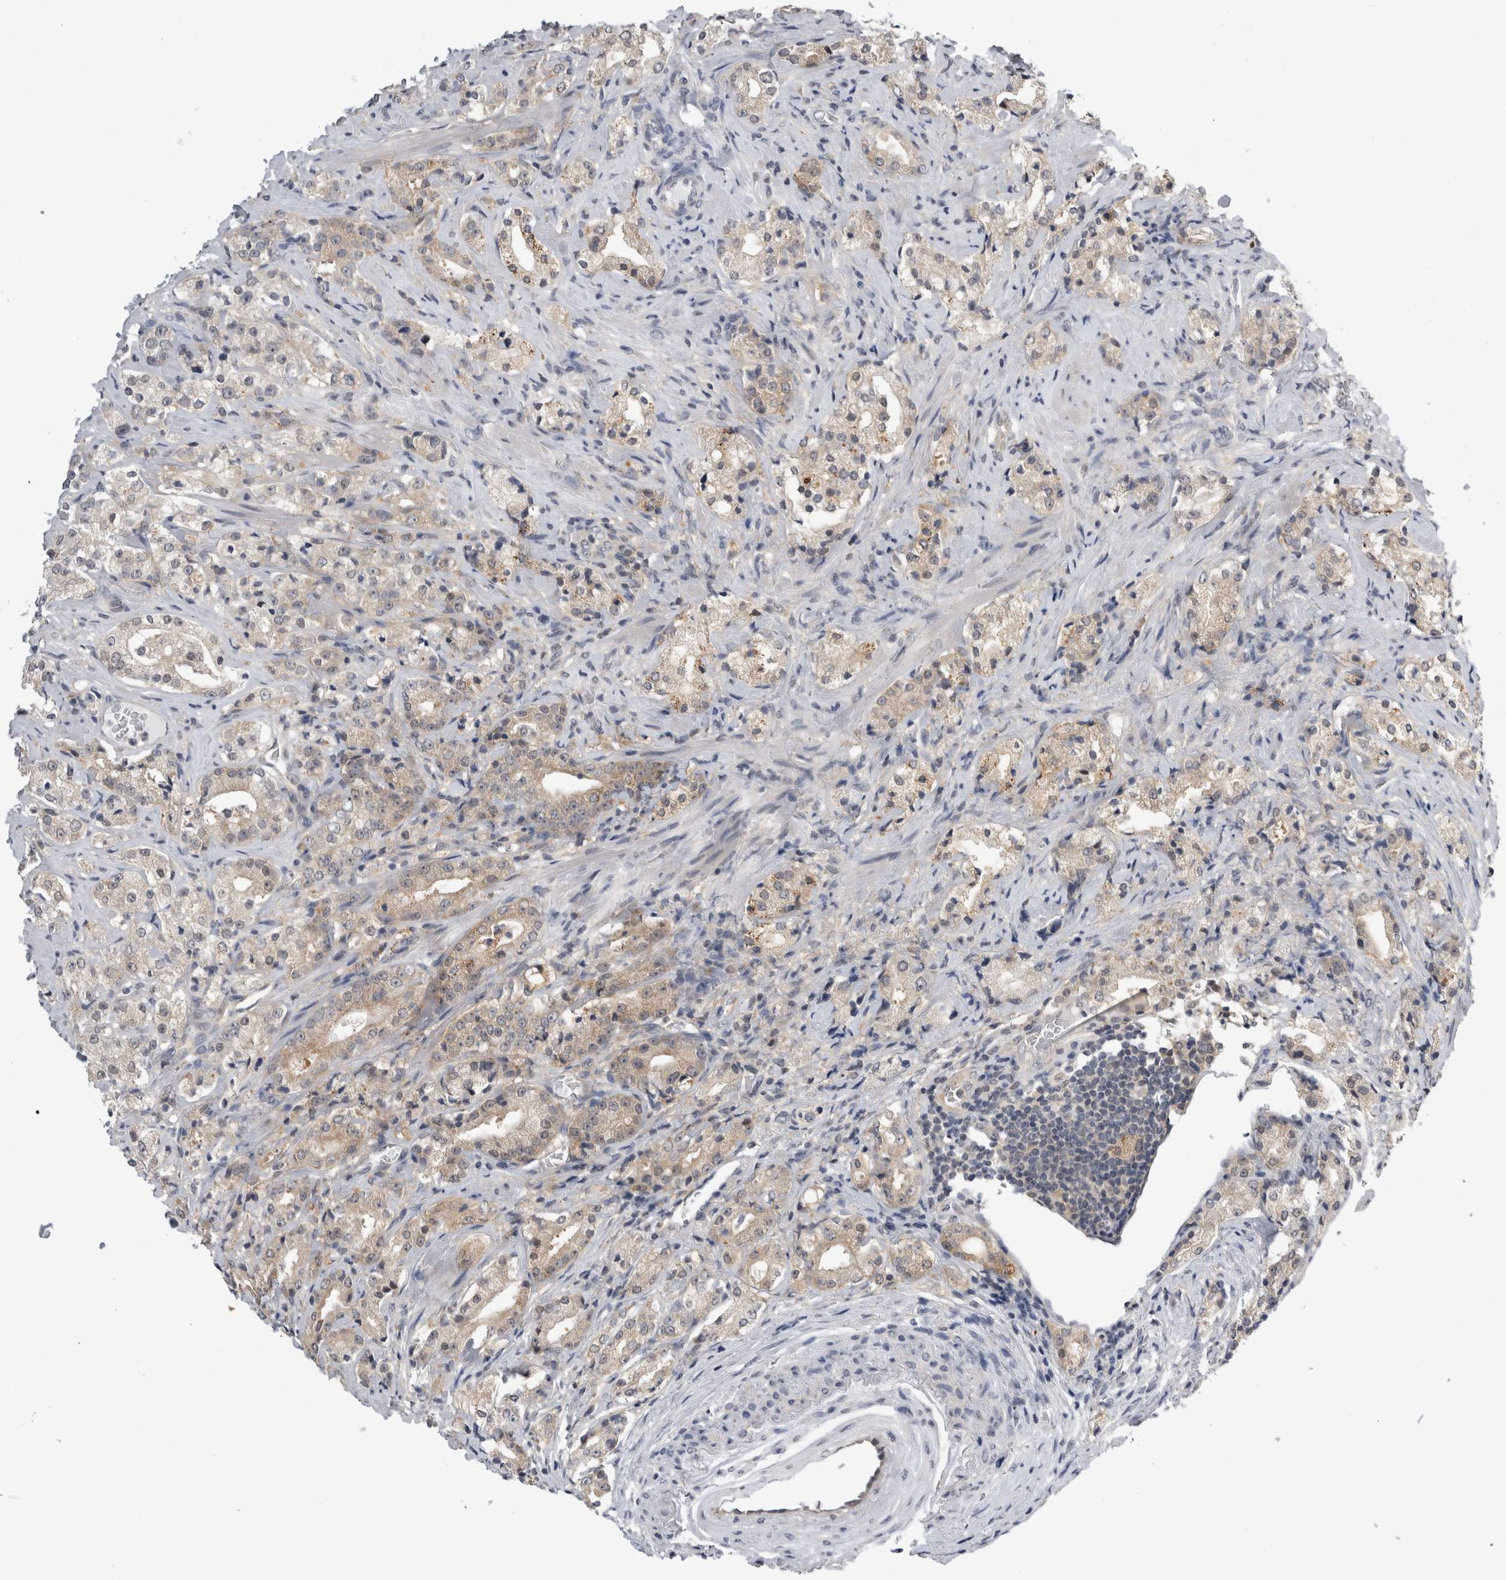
{"staining": {"intensity": "weak", "quantity": ">75%", "location": "cytoplasmic/membranous"}, "tissue": "prostate cancer", "cell_type": "Tumor cells", "image_type": "cancer", "snomed": [{"axis": "morphology", "description": "Adenocarcinoma, High grade"}, {"axis": "topography", "description": "Prostate"}], "caption": "Protein staining of prostate cancer (adenocarcinoma (high-grade)) tissue displays weak cytoplasmic/membranous positivity in approximately >75% of tumor cells.", "gene": "PSMB2", "patient": {"sex": "male", "age": 63}}